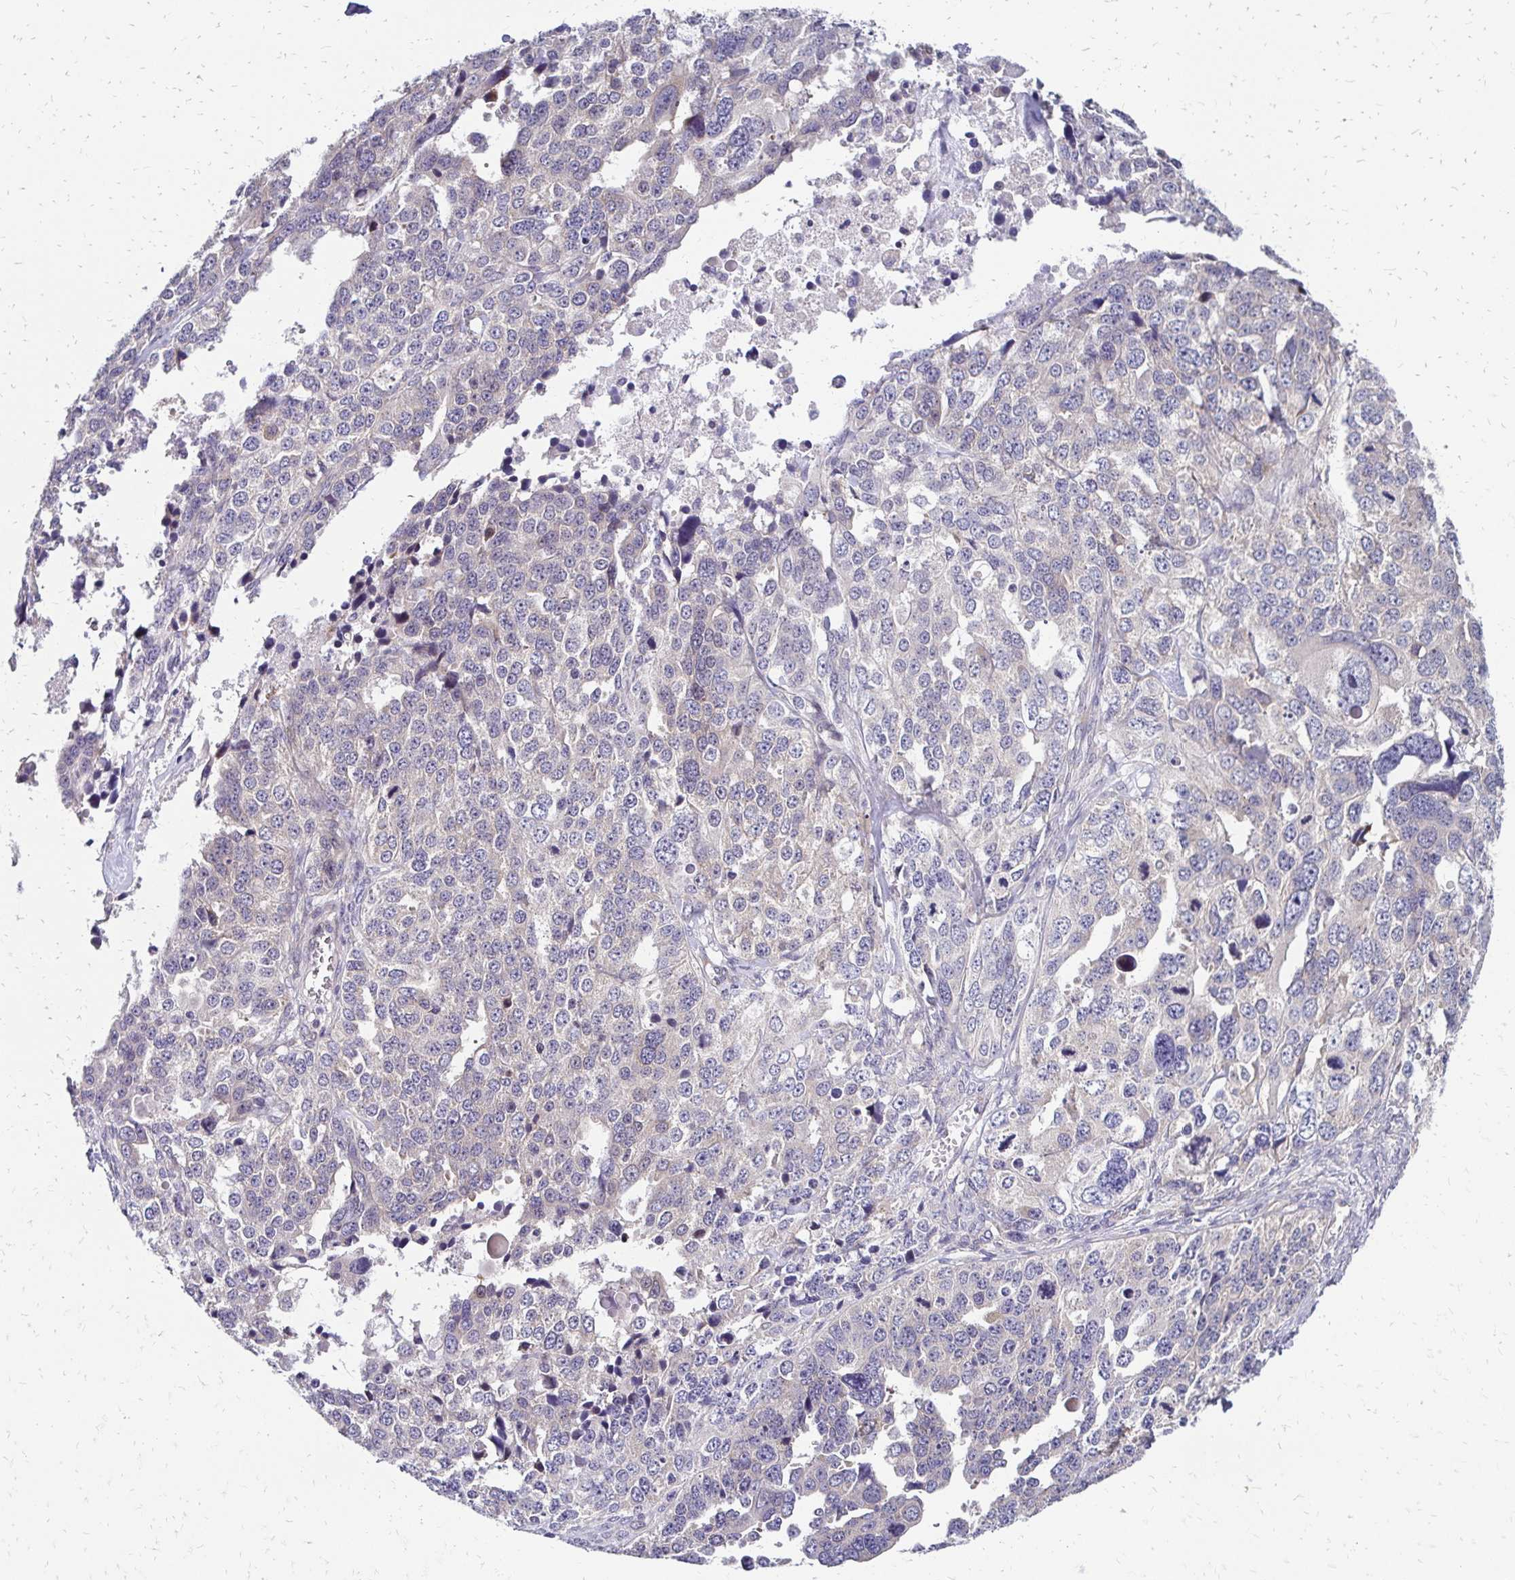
{"staining": {"intensity": "negative", "quantity": "none", "location": "none"}, "tissue": "ovarian cancer", "cell_type": "Tumor cells", "image_type": "cancer", "snomed": [{"axis": "morphology", "description": "Cystadenocarcinoma, serous, NOS"}, {"axis": "topography", "description": "Ovary"}], "caption": "IHC of ovarian cancer (serous cystadenocarcinoma) displays no expression in tumor cells.", "gene": "CBX7", "patient": {"sex": "female", "age": 76}}